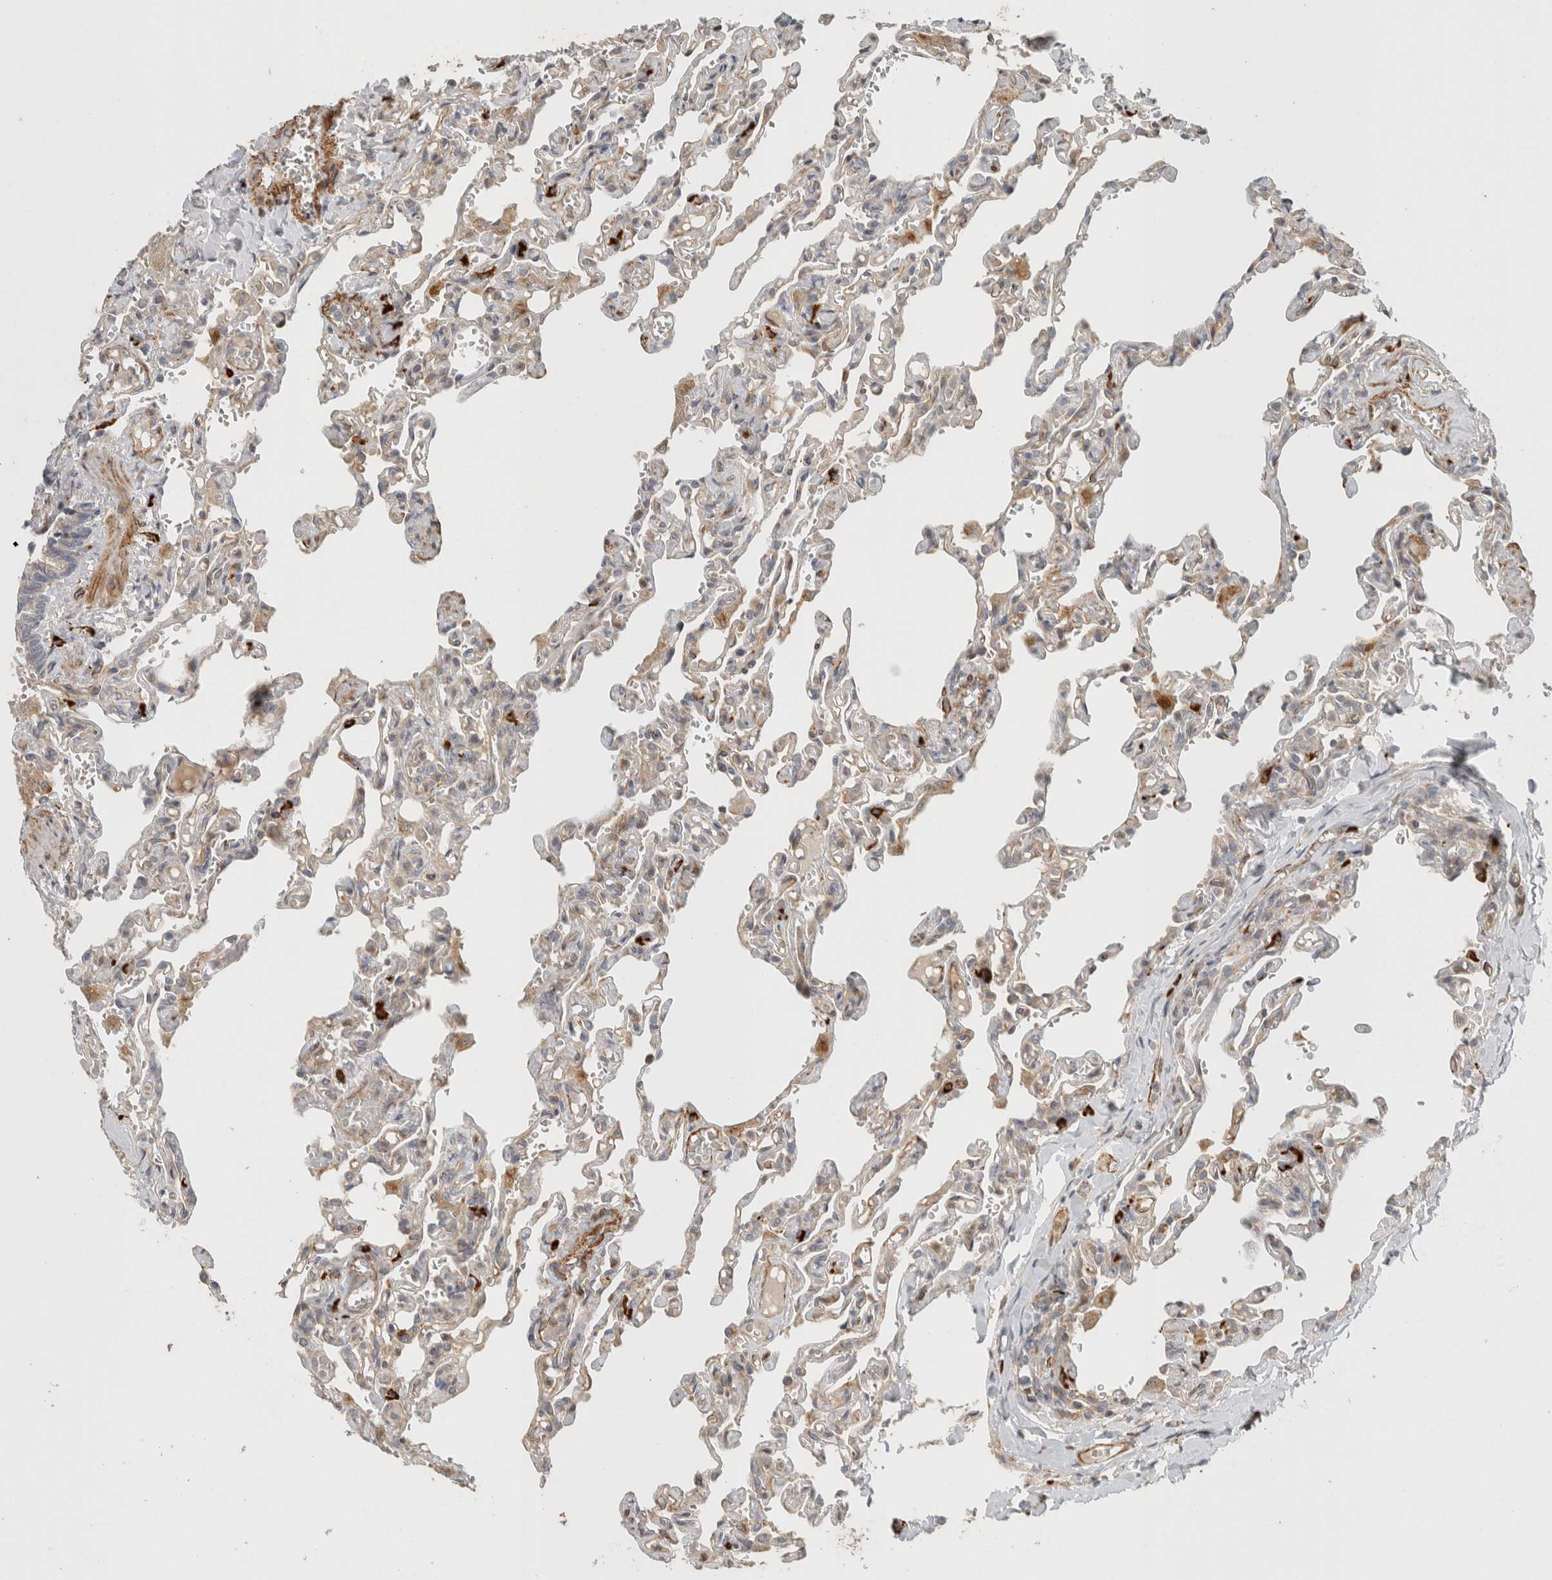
{"staining": {"intensity": "moderate", "quantity": "<25%", "location": "cytoplasmic/membranous"}, "tissue": "lung", "cell_type": "Alveolar cells", "image_type": "normal", "snomed": [{"axis": "morphology", "description": "Normal tissue, NOS"}, {"axis": "topography", "description": "Lung"}], "caption": "Immunohistochemical staining of benign lung shows moderate cytoplasmic/membranous protein expression in about <25% of alveolar cells. Using DAB (brown) and hematoxylin (blue) stains, captured at high magnification using brightfield microscopy.", "gene": "SIPA1L2", "patient": {"sex": "male", "age": 21}}